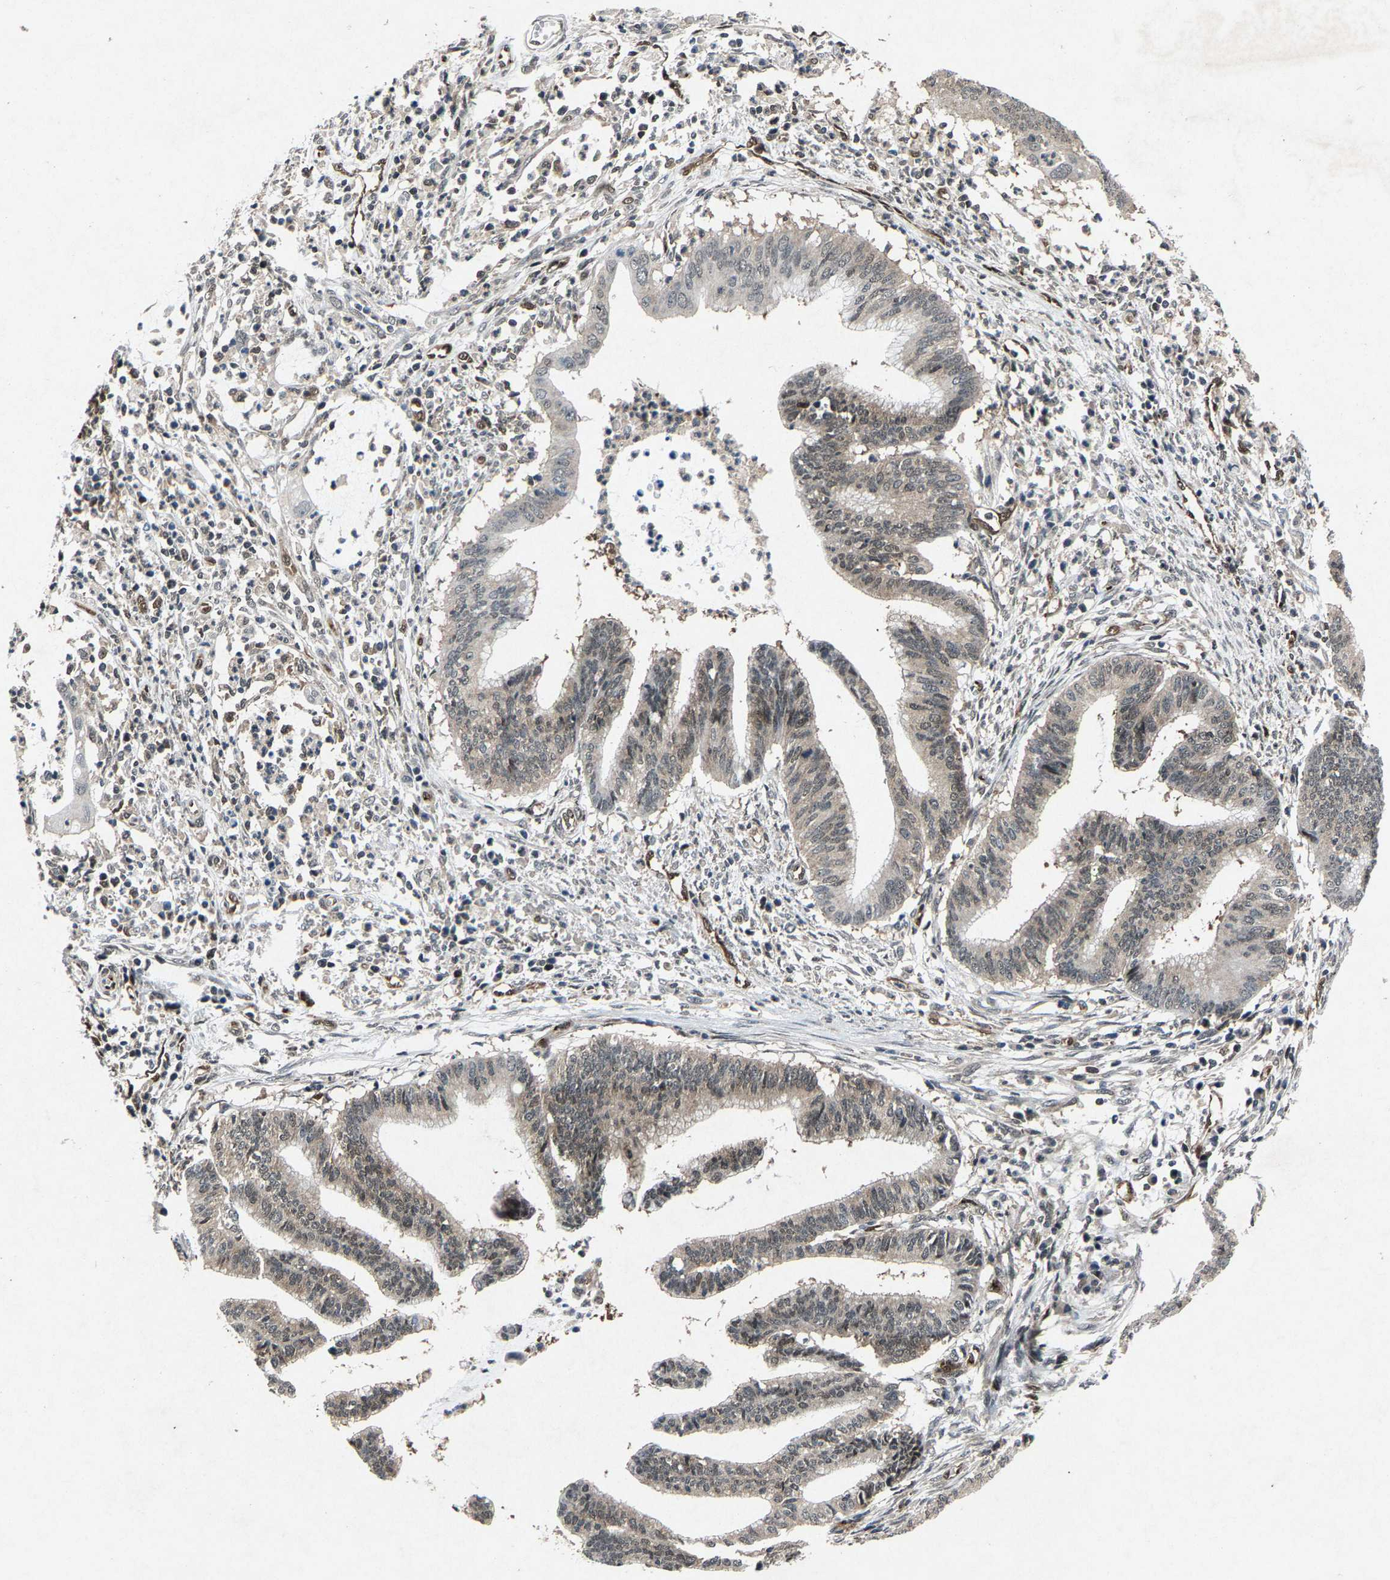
{"staining": {"intensity": "weak", "quantity": "<25%", "location": "cytoplasmic/membranous,nuclear"}, "tissue": "cervical cancer", "cell_type": "Tumor cells", "image_type": "cancer", "snomed": [{"axis": "morphology", "description": "Adenocarcinoma, NOS"}, {"axis": "topography", "description": "Cervix"}], "caption": "IHC of human adenocarcinoma (cervical) reveals no staining in tumor cells.", "gene": "ATXN3", "patient": {"sex": "female", "age": 36}}